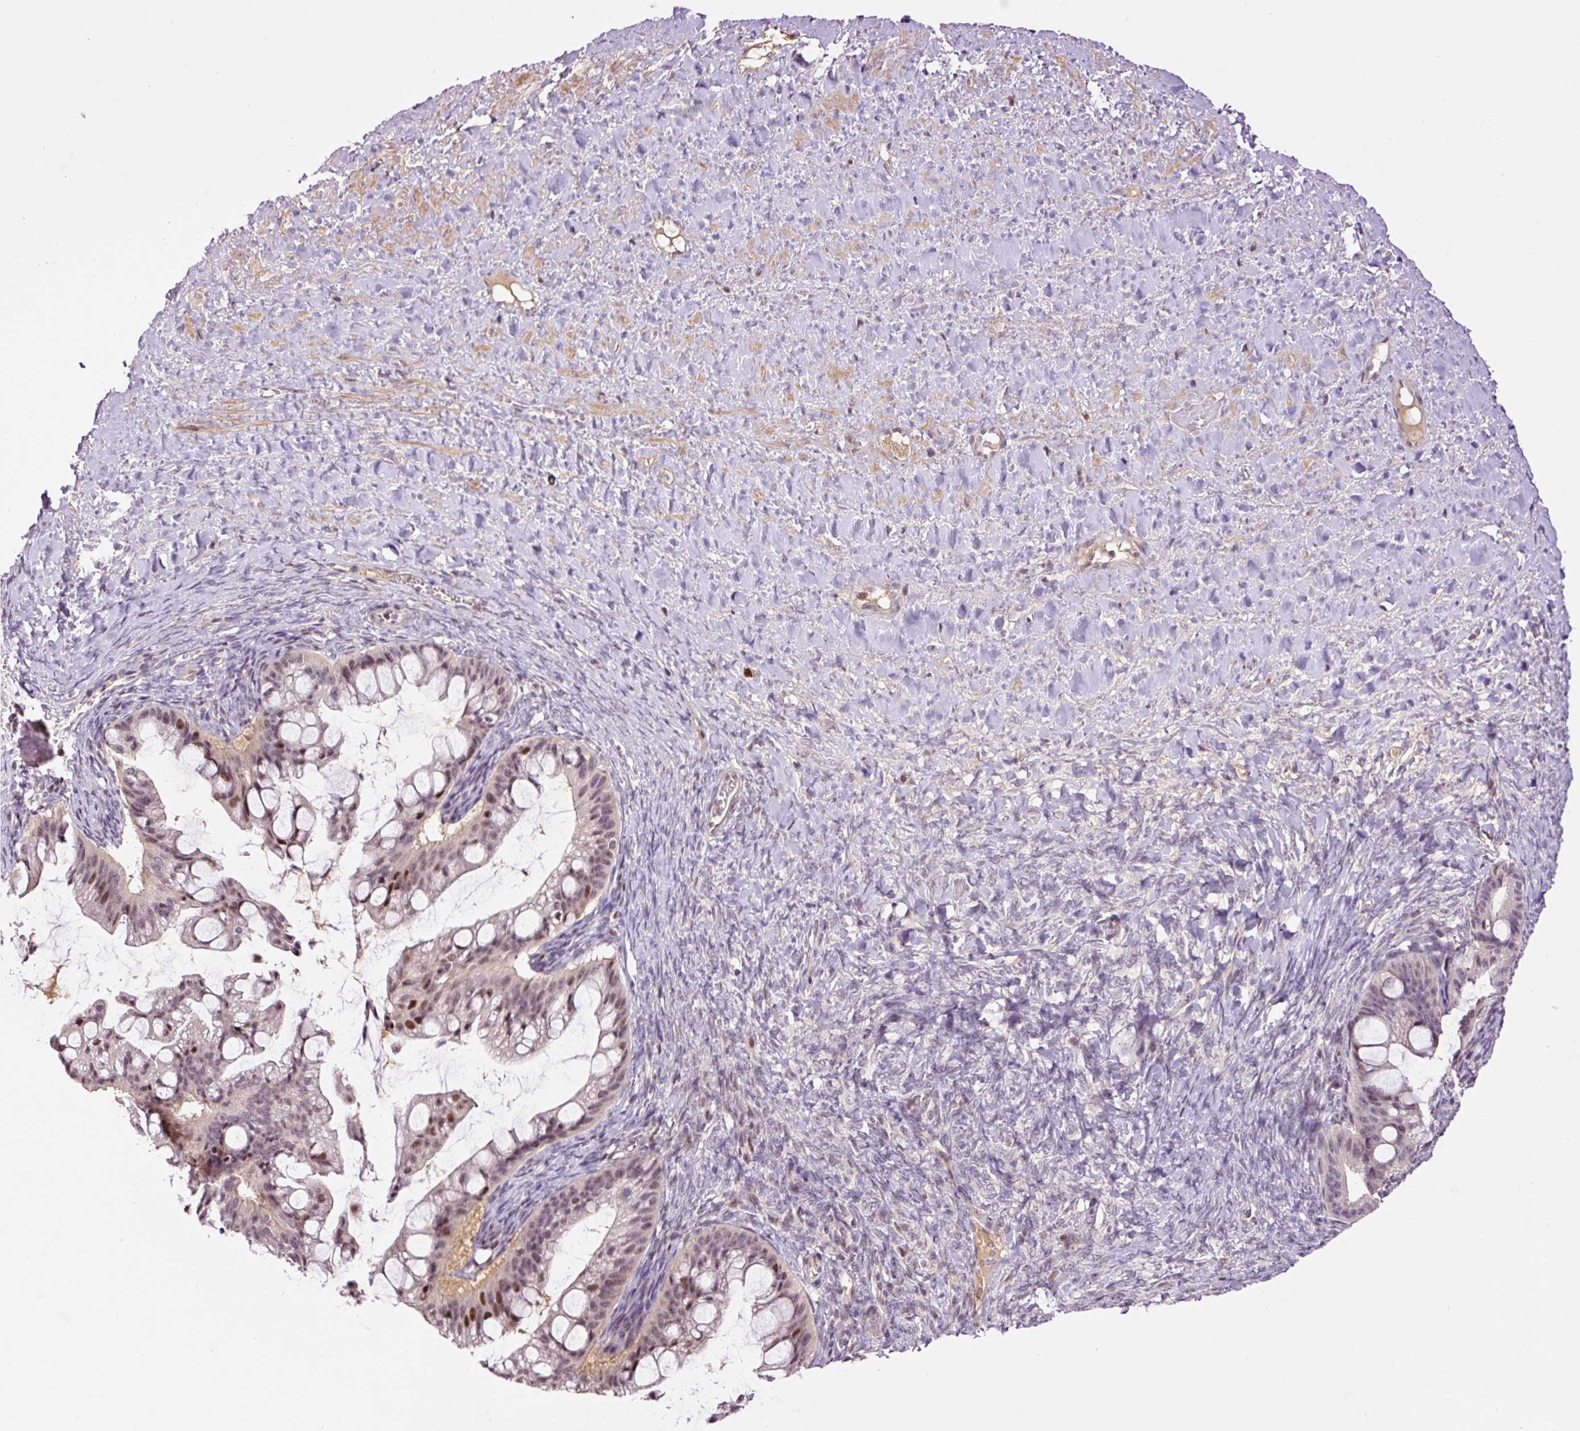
{"staining": {"intensity": "moderate", "quantity": "25%-75%", "location": "nuclear"}, "tissue": "ovarian cancer", "cell_type": "Tumor cells", "image_type": "cancer", "snomed": [{"axis": "morphology", "description": "Cystadenocarcinoma, mucinous, NOS"}, {"axis": "topography", "description": "Ovary"}], "caption": "High-magnification brightfield microscopy of ovarian cancer stained with DAB (brown) and counterstained with hematoxylin (blue). tumor cells exhibit moderate nuclear positivity is appreciated in about25%-75% of cells.", "gene": "DPPA4", "patient": {"sex": "female", "age": 73}}